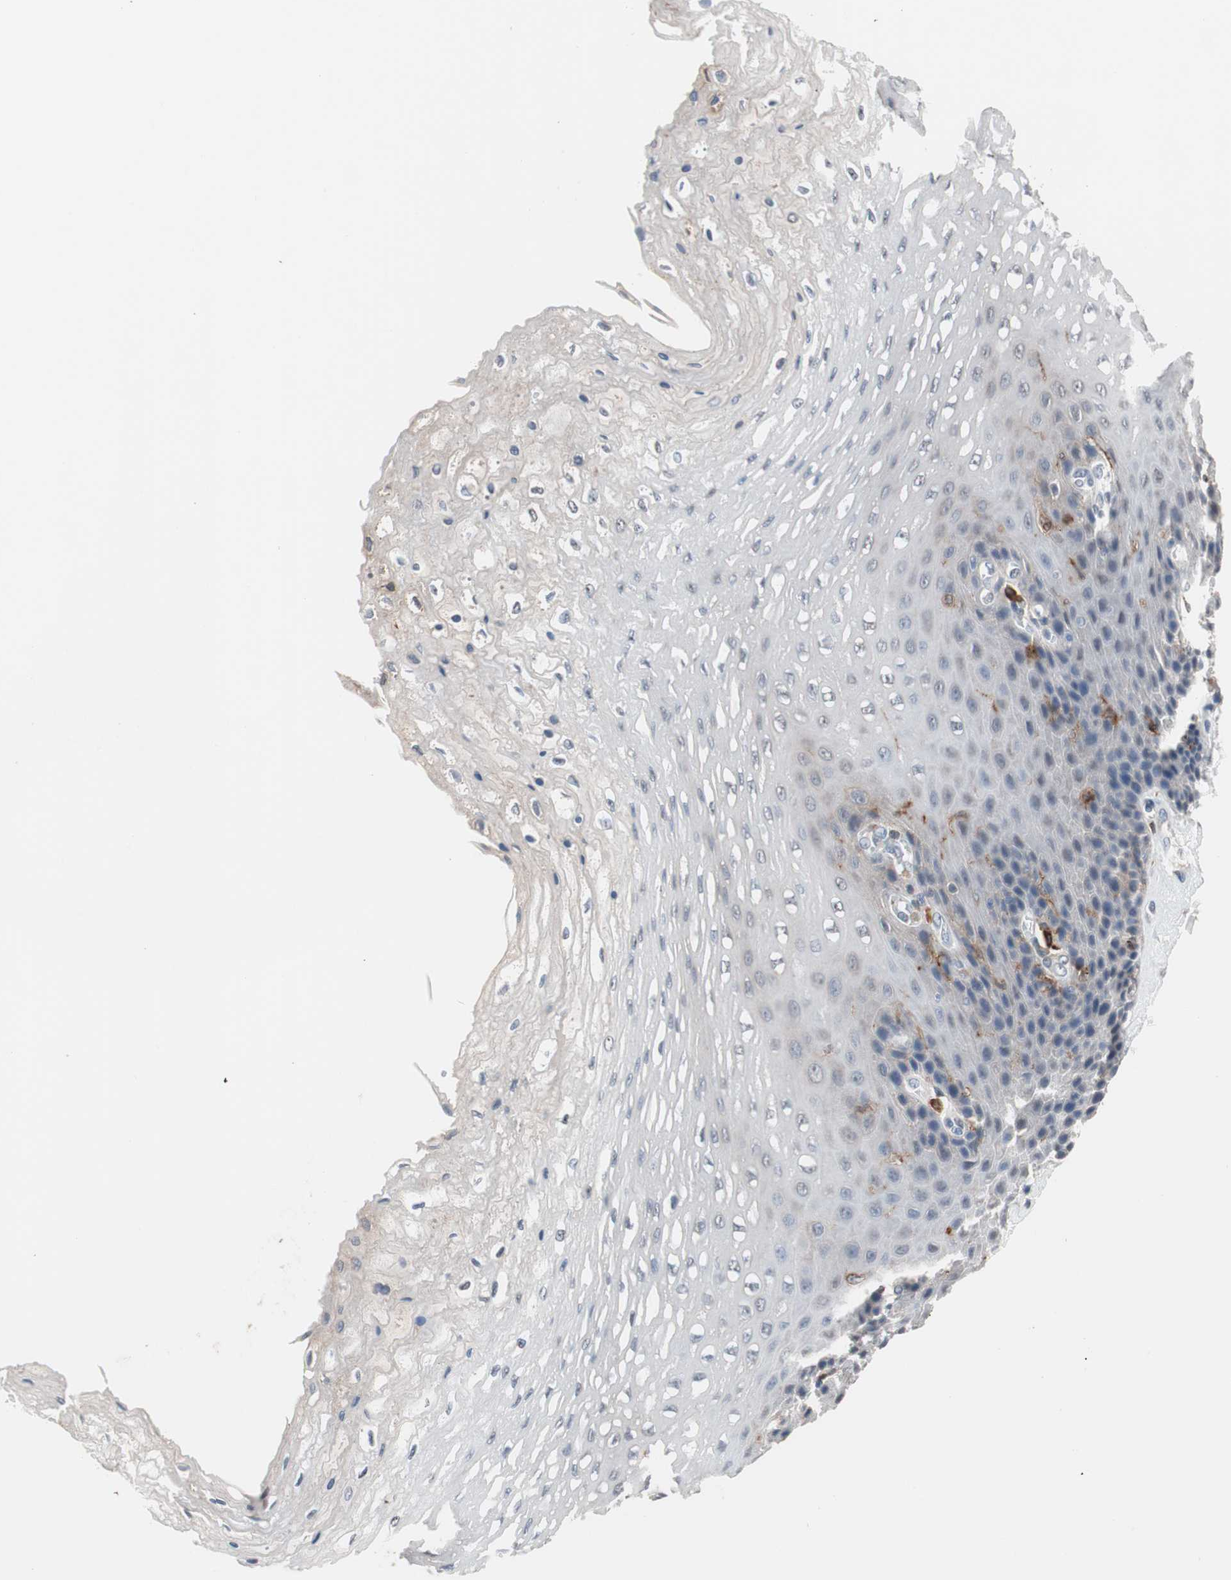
{"staining": {"intensity": "weak", "quantity": "<25%", "location": "cytoplasmic/membranous"}, "tissue": "esophagus", "cell_type": "Squamous epithelial cells", "image_type": "normal", "snomed": [{"axis": "morphology", "description": "Normal tissue, NOS"}, {"axis": "topography", "description": "Esophagus"}], "caption": "A photomicrograph of esophagus stained for a protein shows no brown staining in squamous epithelial cells.", "gene": "LITAF", "patient": {"sex": "female", "age": 72}}